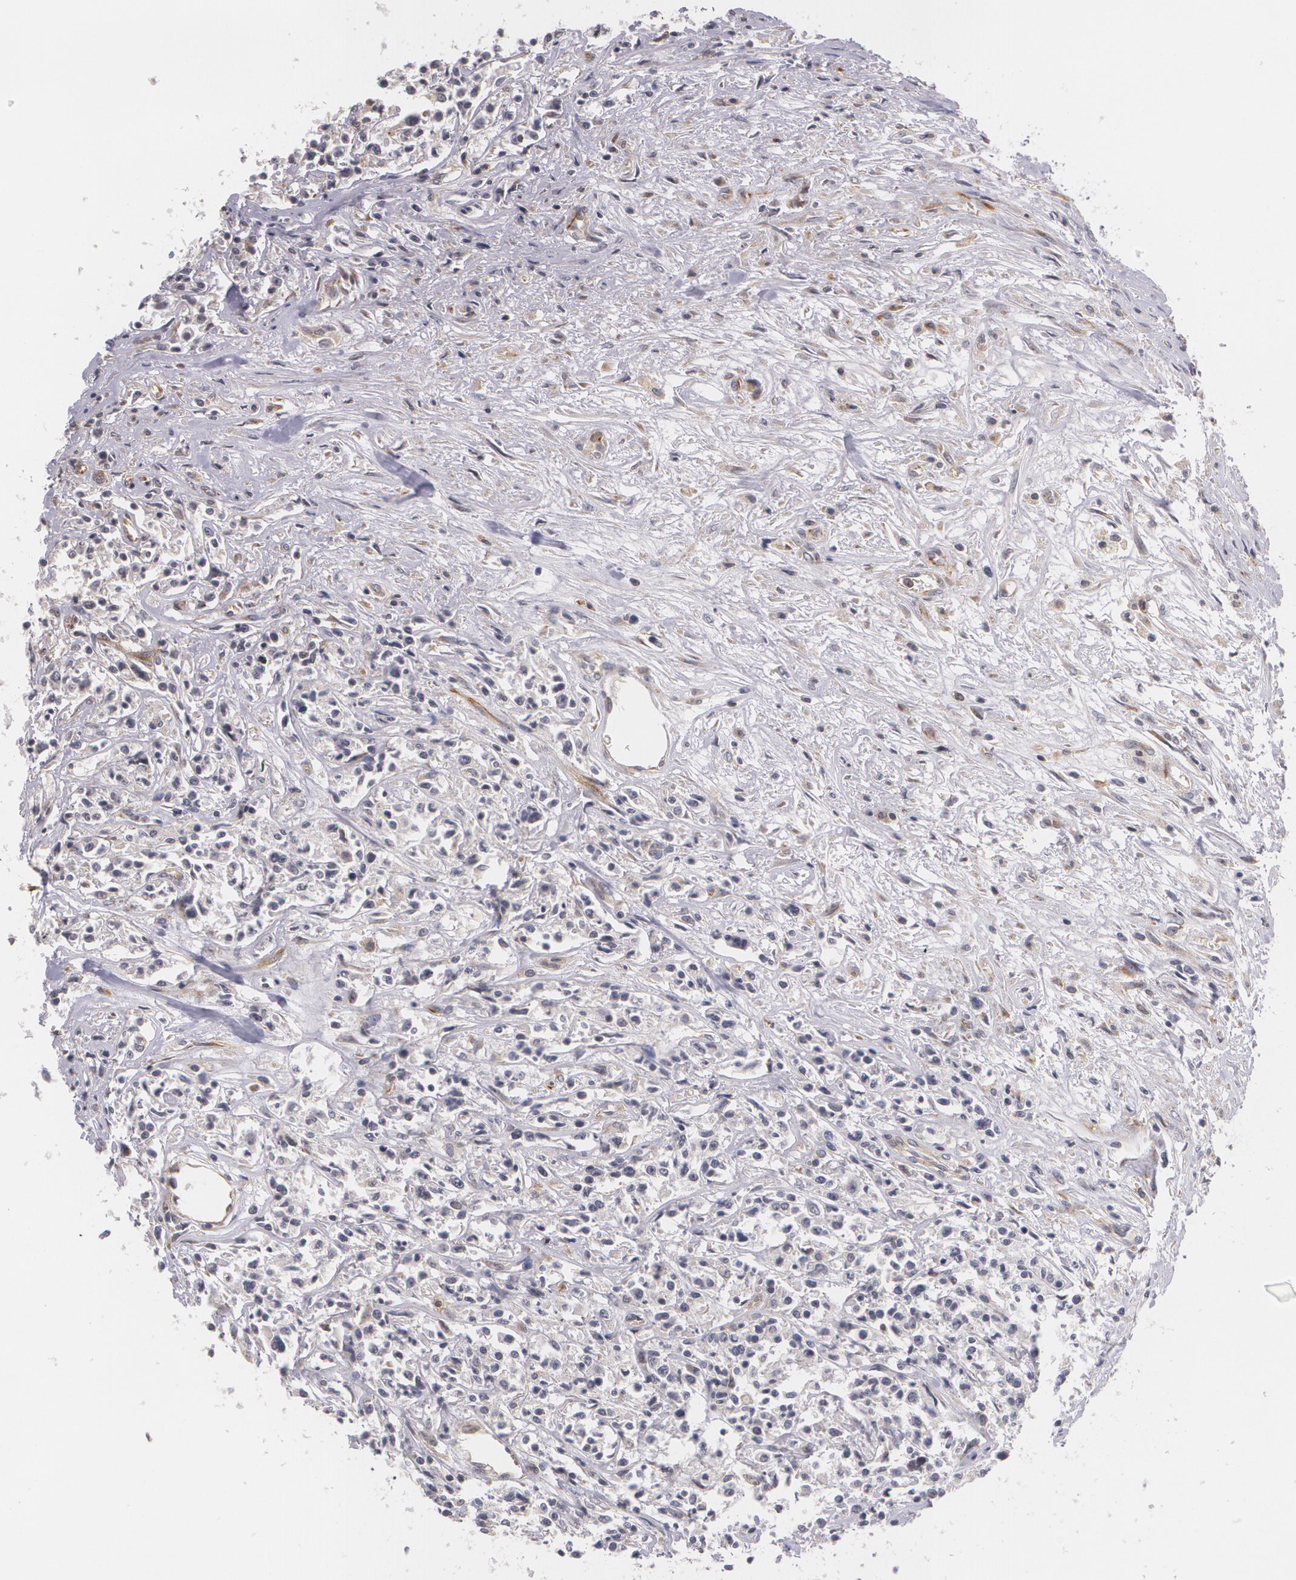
{"staining": {"intensity": "negative", "quantity": "none", "location": "none"}, "tissue": "lymphoma", "cell_type": "Tumor cells", "image_type": "cancer", "snomed": [{"axis": "morphology", "description": "Malignant lymphoma, non-Hodgkin's type, Low grade"}, {"axis": "topography", "description": "Small intestine"}], "caption": "There is no significant positivity in tumor cells of low-grade malignant lymphoma, non-Hodgkin's type. Nuclei are stained in blue.", "gene": "VAV3", "patient": {"sex": "female", "age": 59}}